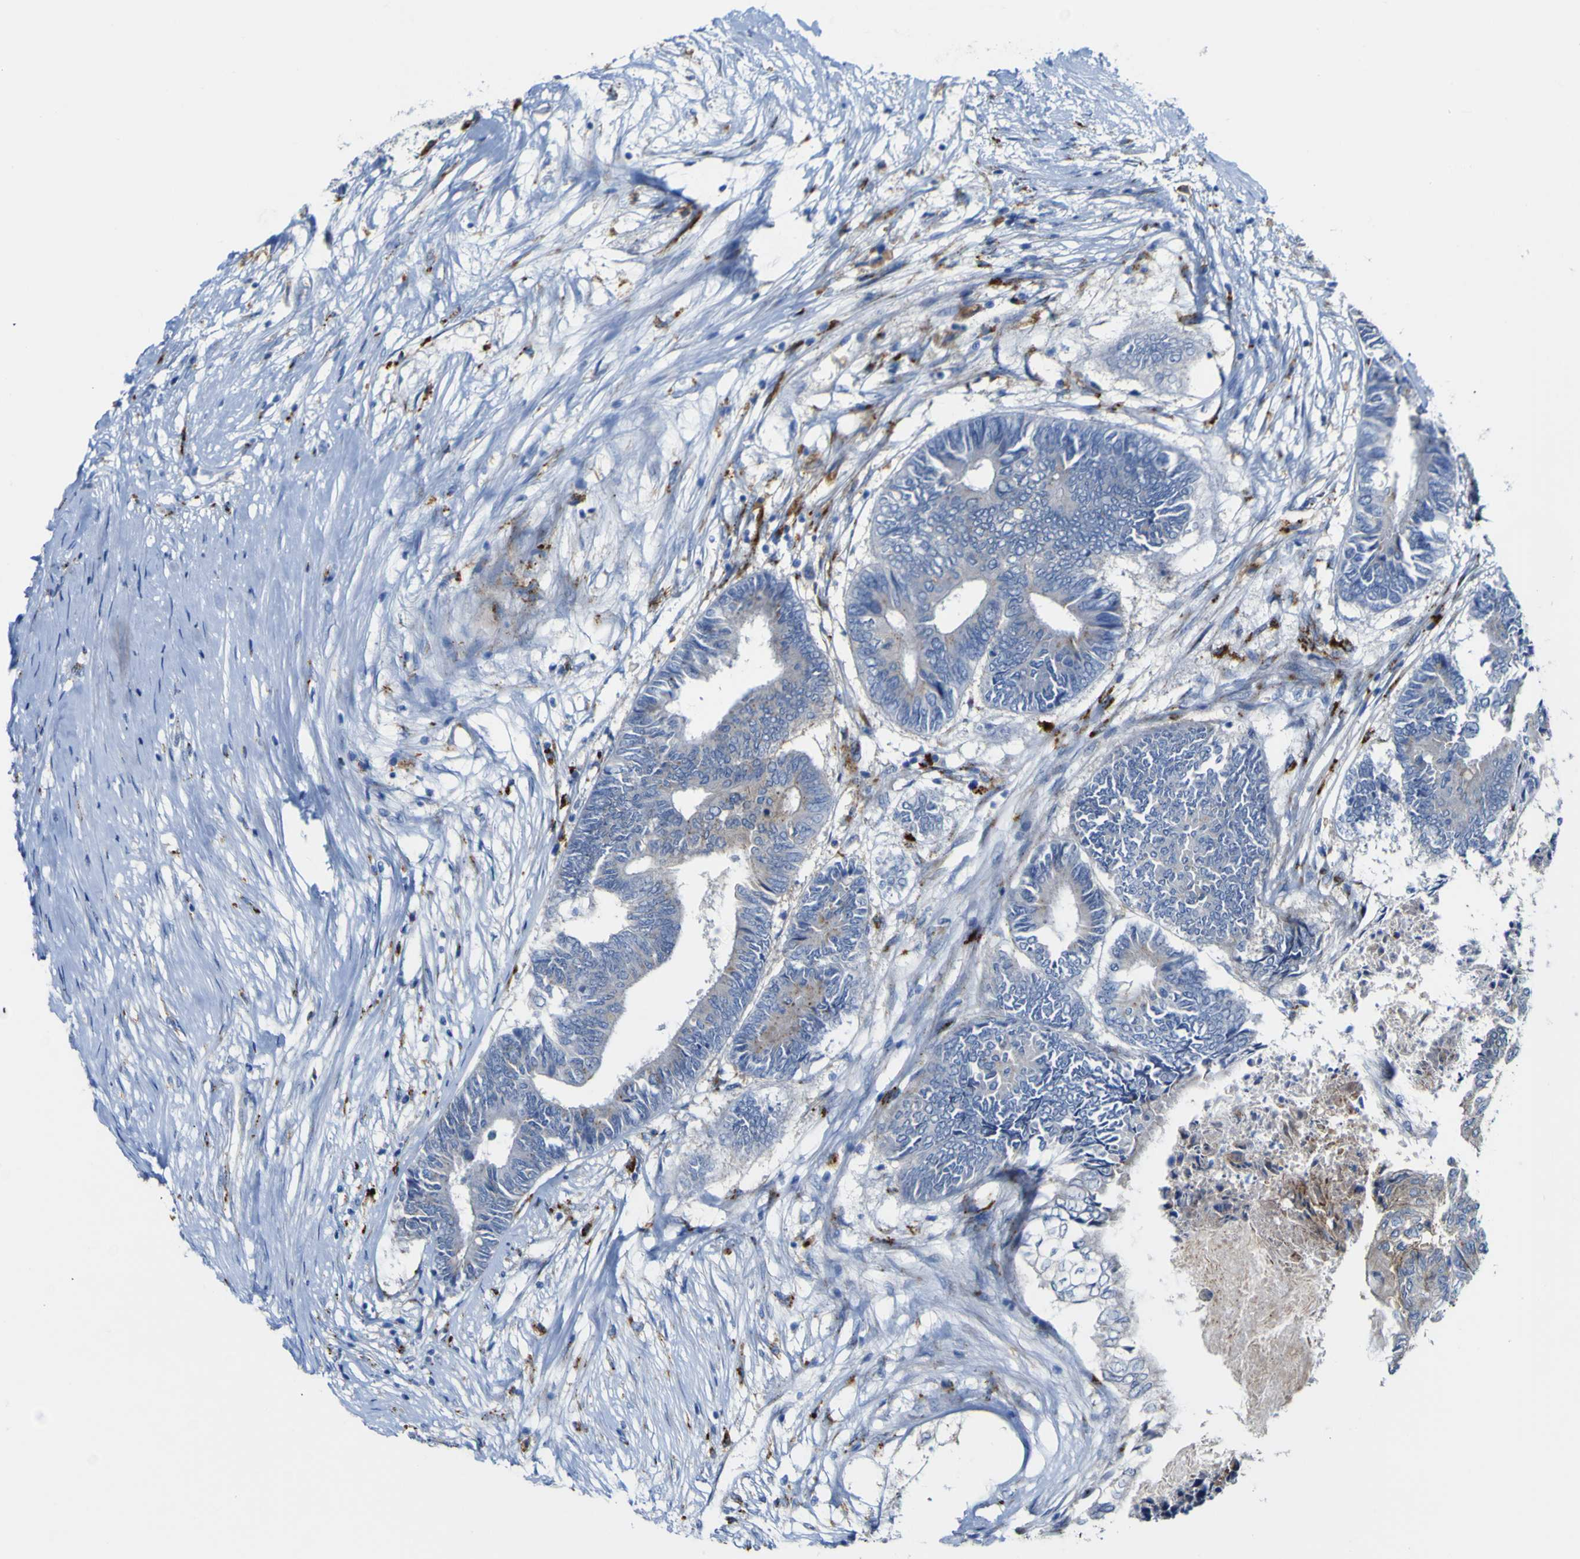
{"staining": {"intensity": "negative", "quantity": "none", "location": "none"}, "tissue": "colorectal cancer", "cell_type": "Tumor cells", "image_type": "cancer", "snomed": [{"axis": "morphology", "description": "Adenocarcinoma, NOS"}, {"axis": "topography", "description": "Rectum"}], "caption": "Immunohistochemistry photomicrograph of neoplastic tissue: human adenocarcinoma (colorectal) stained with DAB displays no significant protein staining in tumor cells.", "gene": "PTPRF", "patient": {"sex": "male", "age": 63}}